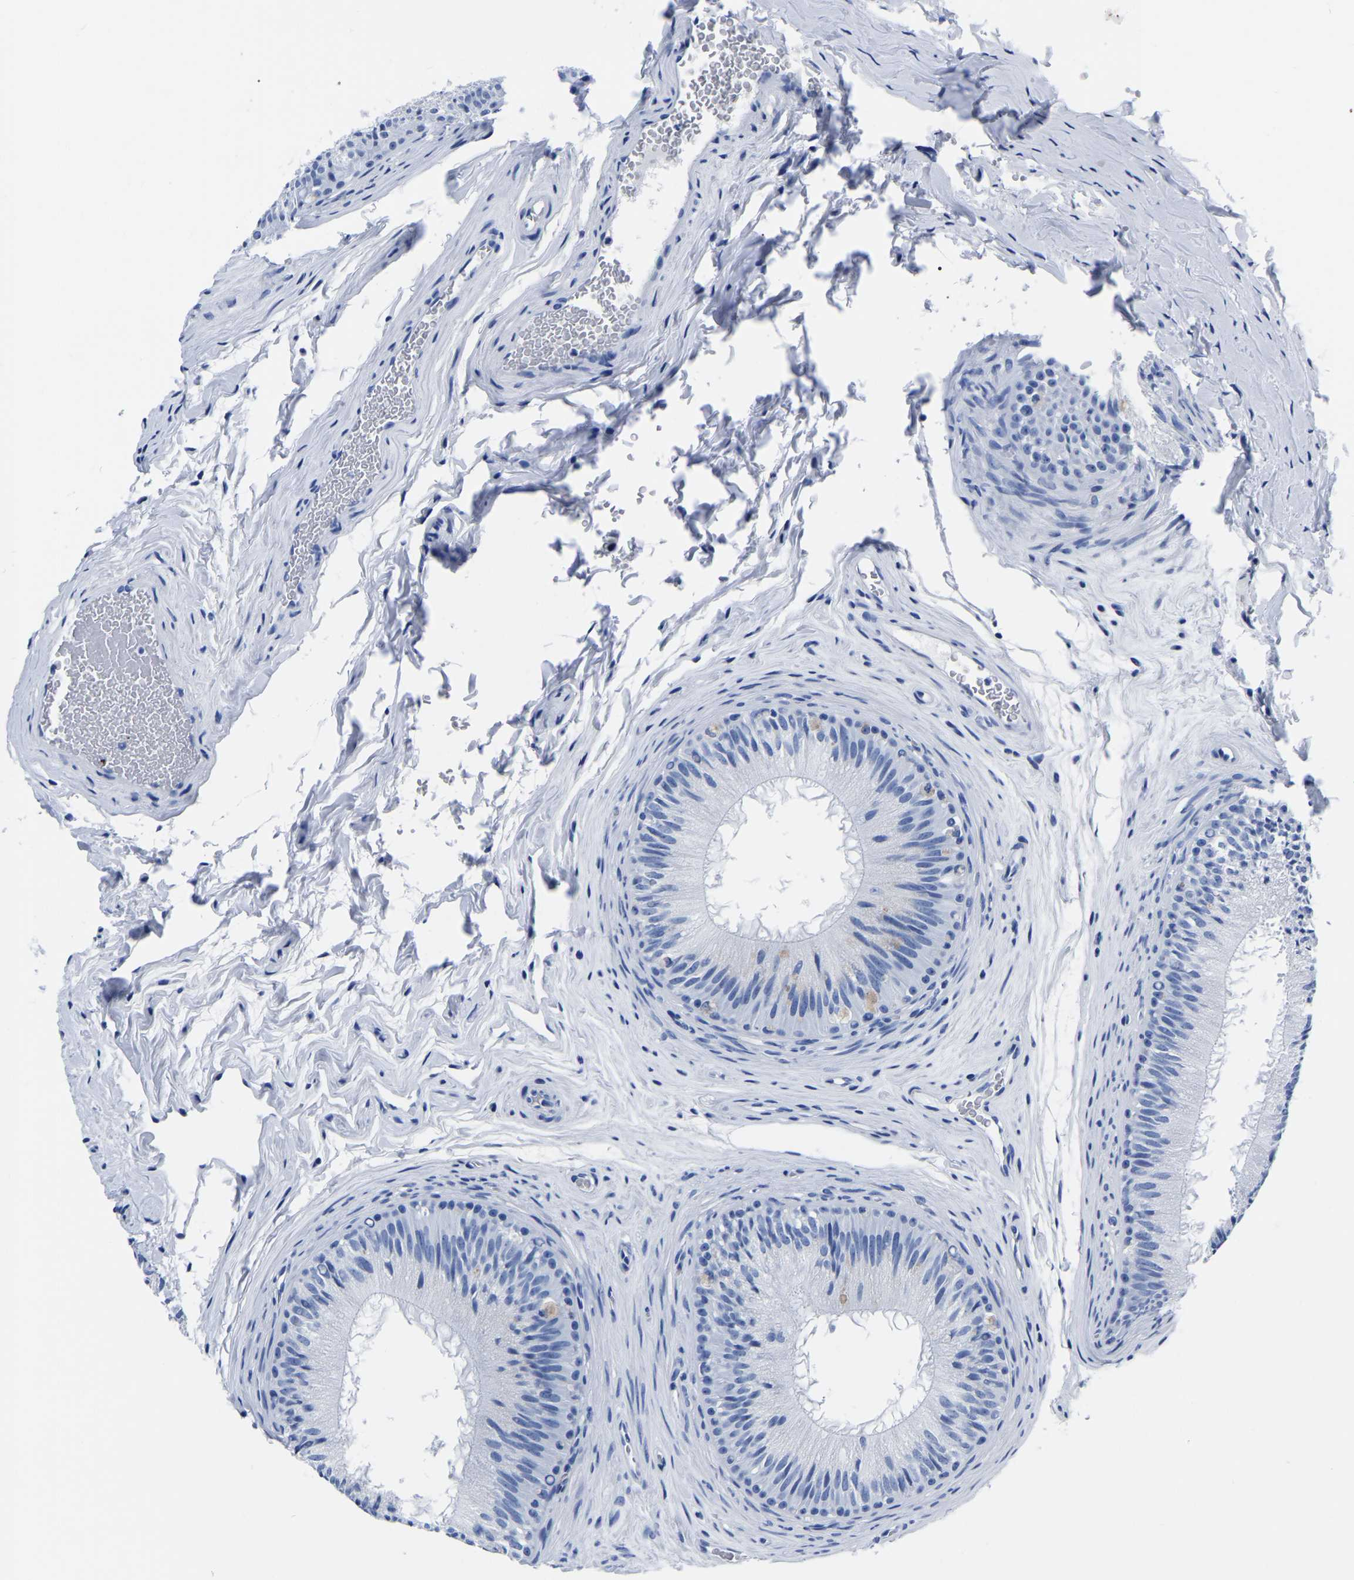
{"staining": {"intensity": "negative", "quantity": "none", "location": "none"}, "tissue": "epididymis", "cell_type": "Glandular cells", "image_type": "normal", "snomed": [{"axis": "morphology", "description": "Normal tissue, NOS"}, {"axis": "topography", "description": "Testis"}, {"axis": "topography", "description": "Epididymis"}], "caption": "Immunohistochemistry image of normal human epididymis stained for a protein (brown), which demonstrates no staining in glandular cells.", "gene": "IMPG2", "patient": {"sex": "male", "age": 36}}